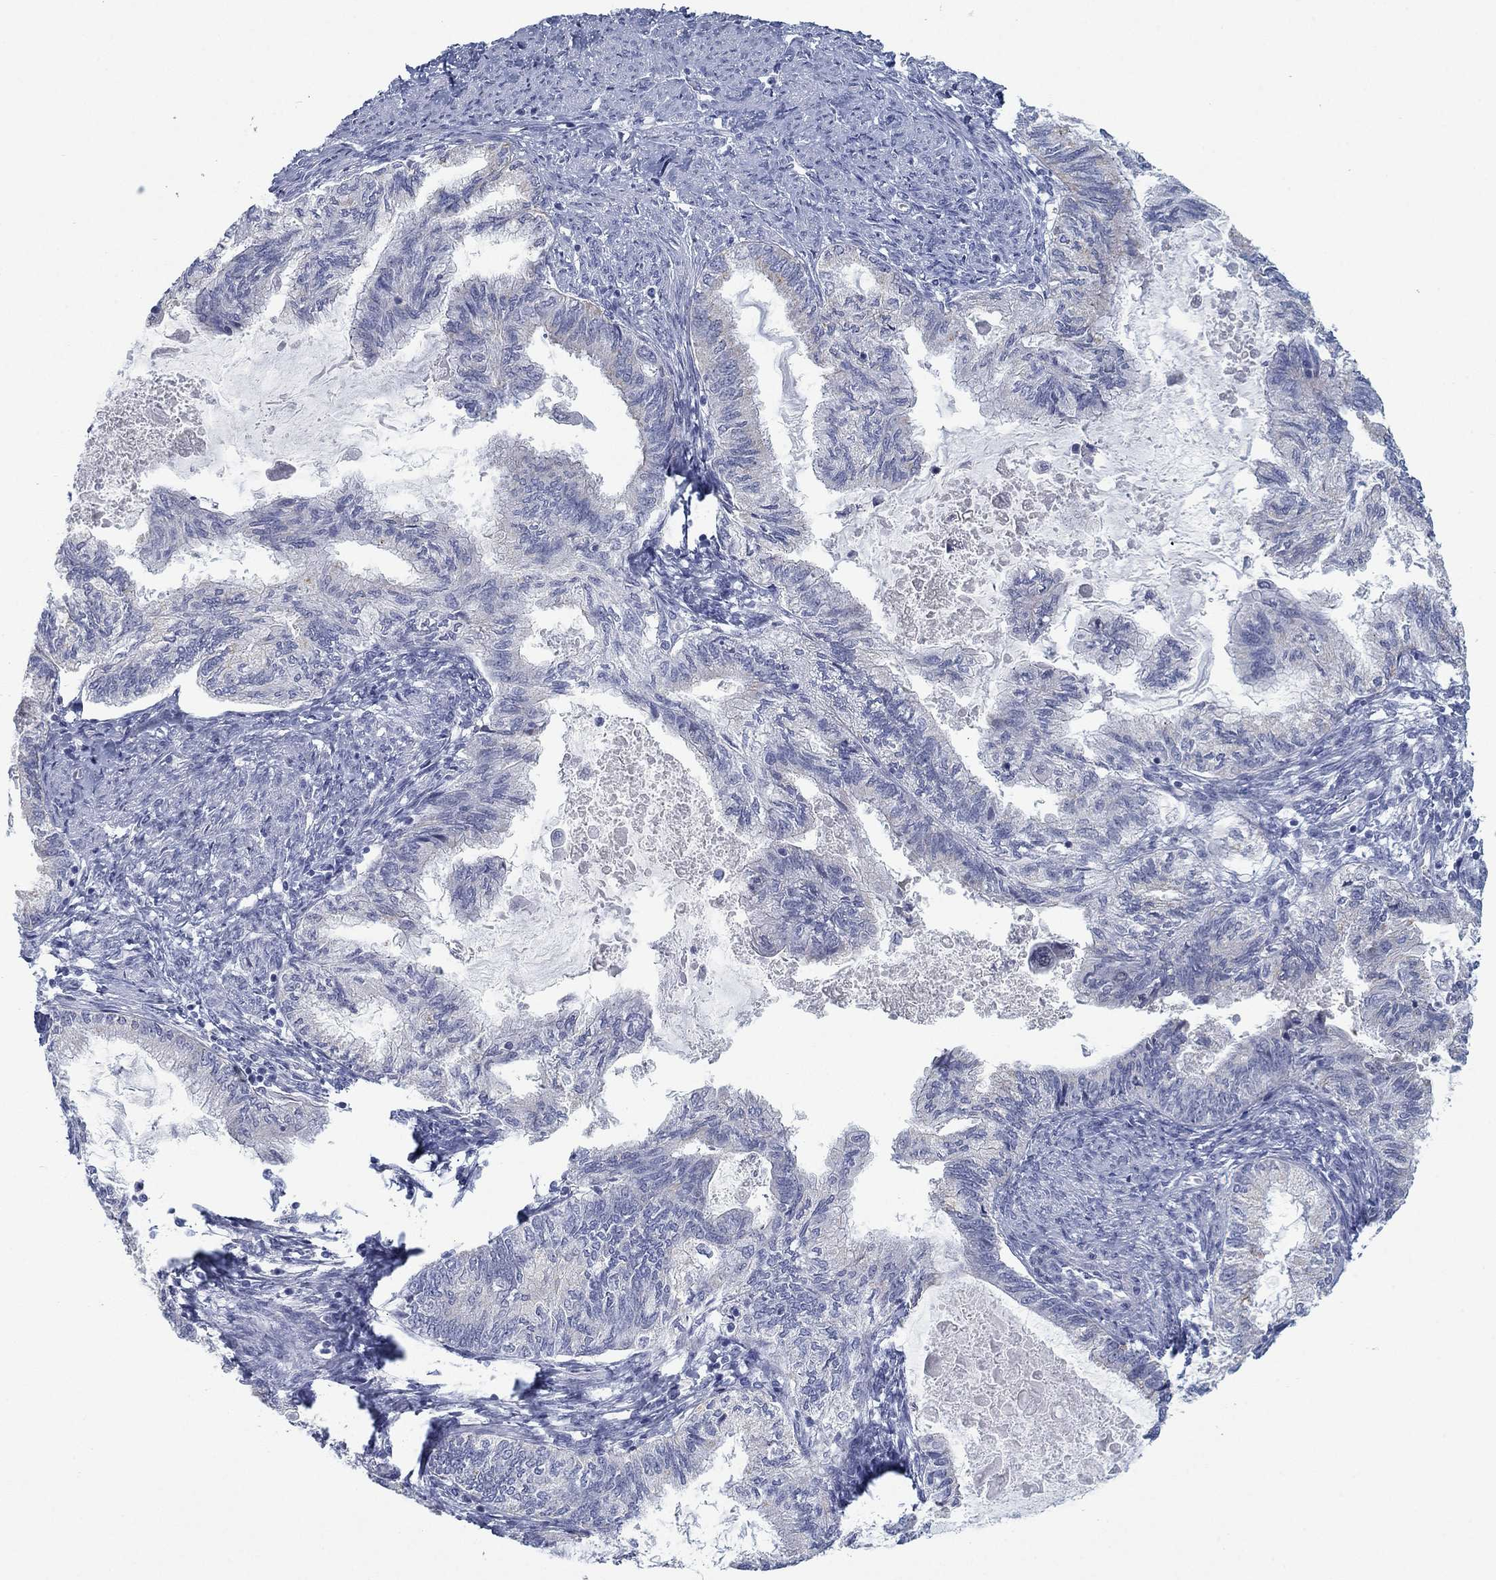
{"staining": {"intensity": "negative", "quantity": "none", "location": "none"}, "tissue": "endometrial cancer", "cell_type": "Tumor cells", "image_type": "cancer", "snomed": [{"axis": "morphology", "description": "Adenocarcinoma, NOS"}, {"axis": "topography", "description": "Endometrium"}], "caption": "DAB immunohistochemical staining of human endometrial cancer (adenocarcinoma) reveals no significant staining in tumor cells. (DAB immunohistochemistry with hematoxylin counter stain).", "gene": "DNAL1", "patient": {"sex": "female", "age": 86}}